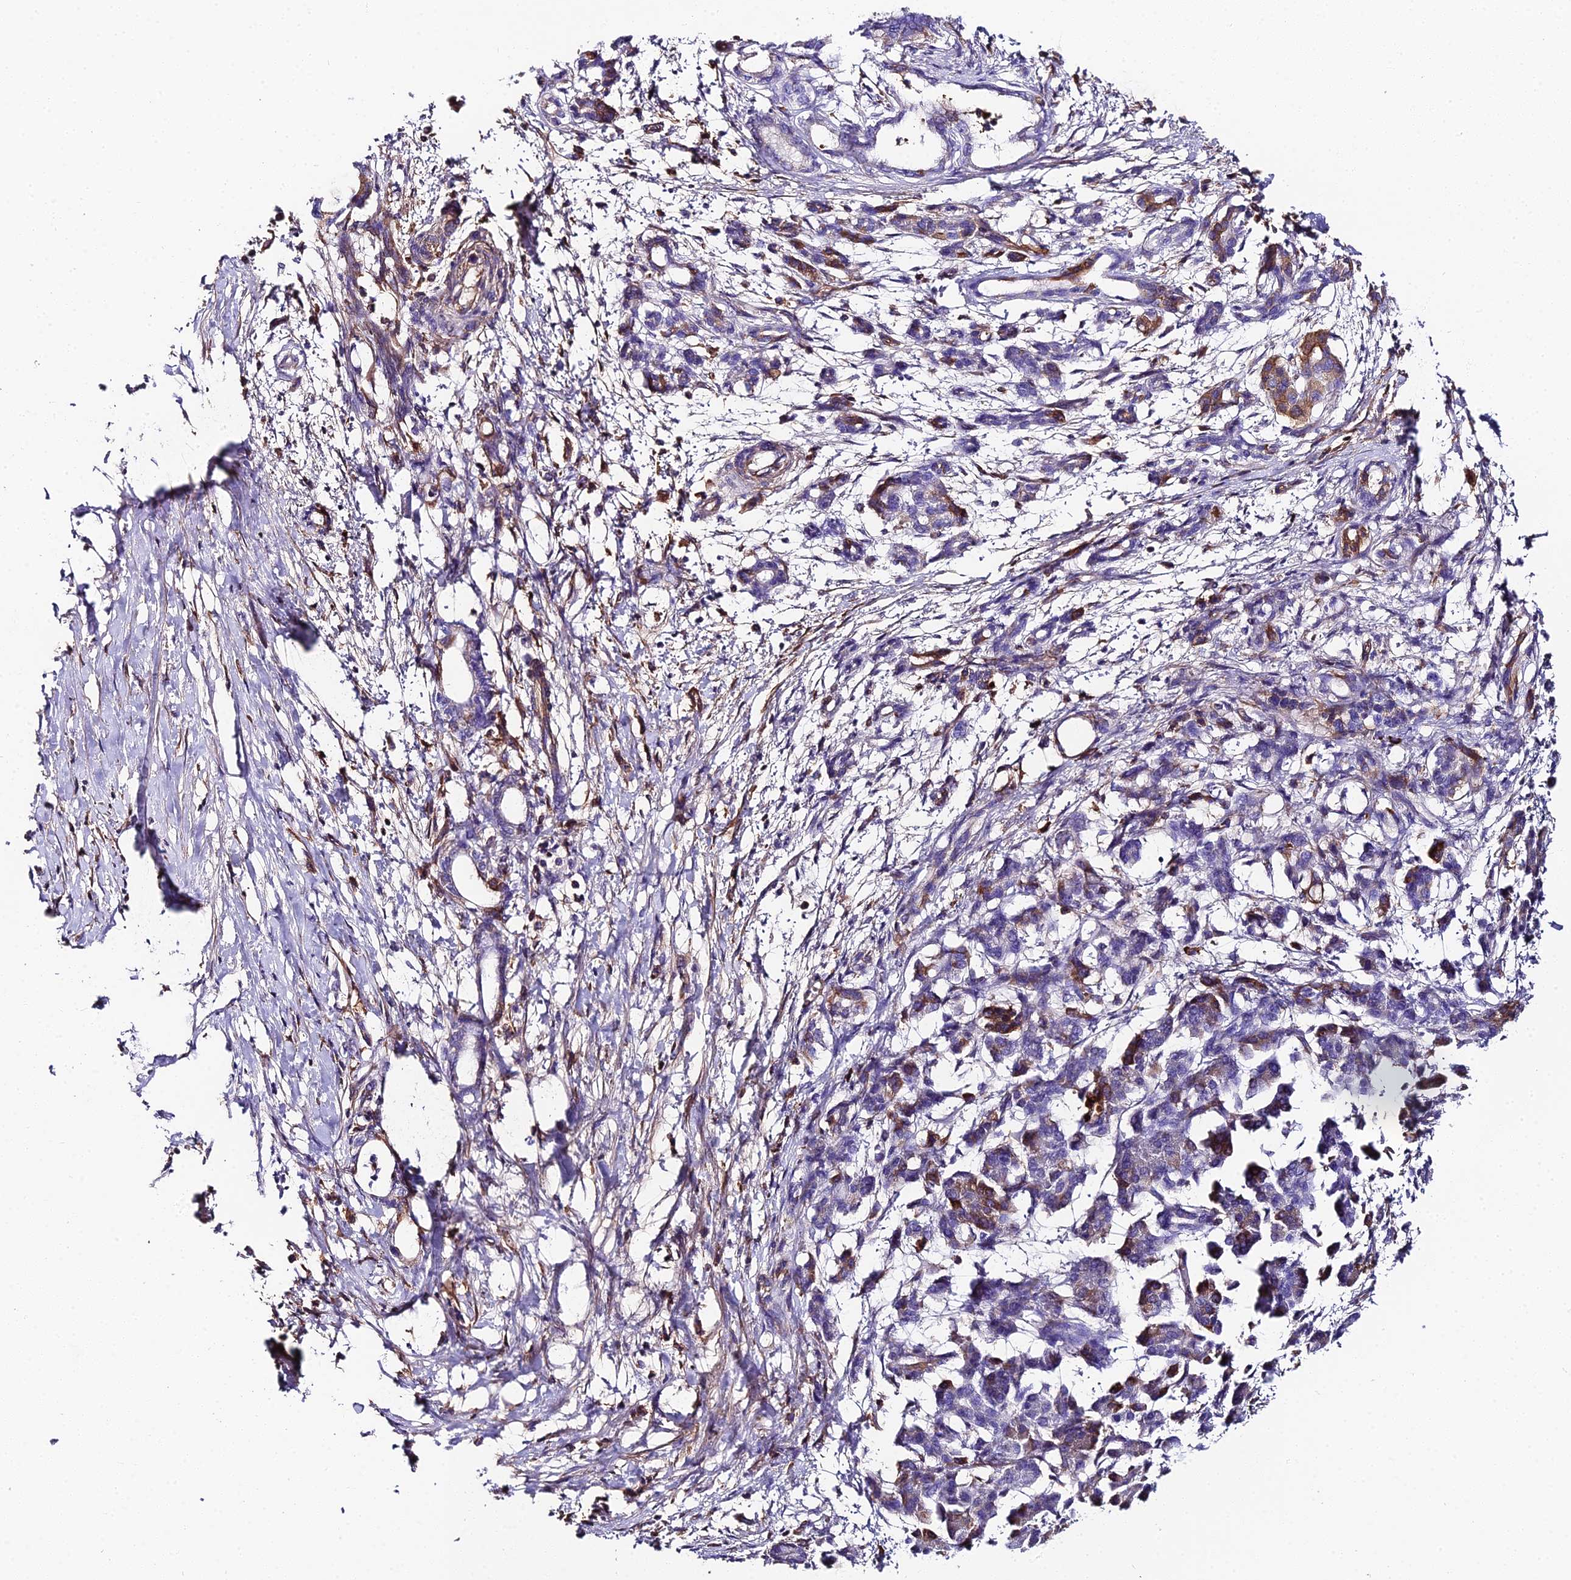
{"staining": {"intensity": "moderate", "quantity": "<25%", "location": "cytoplasmic/membranous"}, "tissue": "pancreatic cancer", "cell_type": "Tumor cells", "image_type": "cancer", "snomed": [{"axis": "morphology", "description": "Adenocarcinoma, NOS"}, {"axis": "topography", "description": "Pancreas"}], "caption": "Pancreatic cancer (adenocarcinoma) stained with a brown dye shows moderate cytoplasmic/membranous positive staining in about <25% of tumor cells.", "gene": "BEX4", "patient": {"sex": "female", "age": 55}}